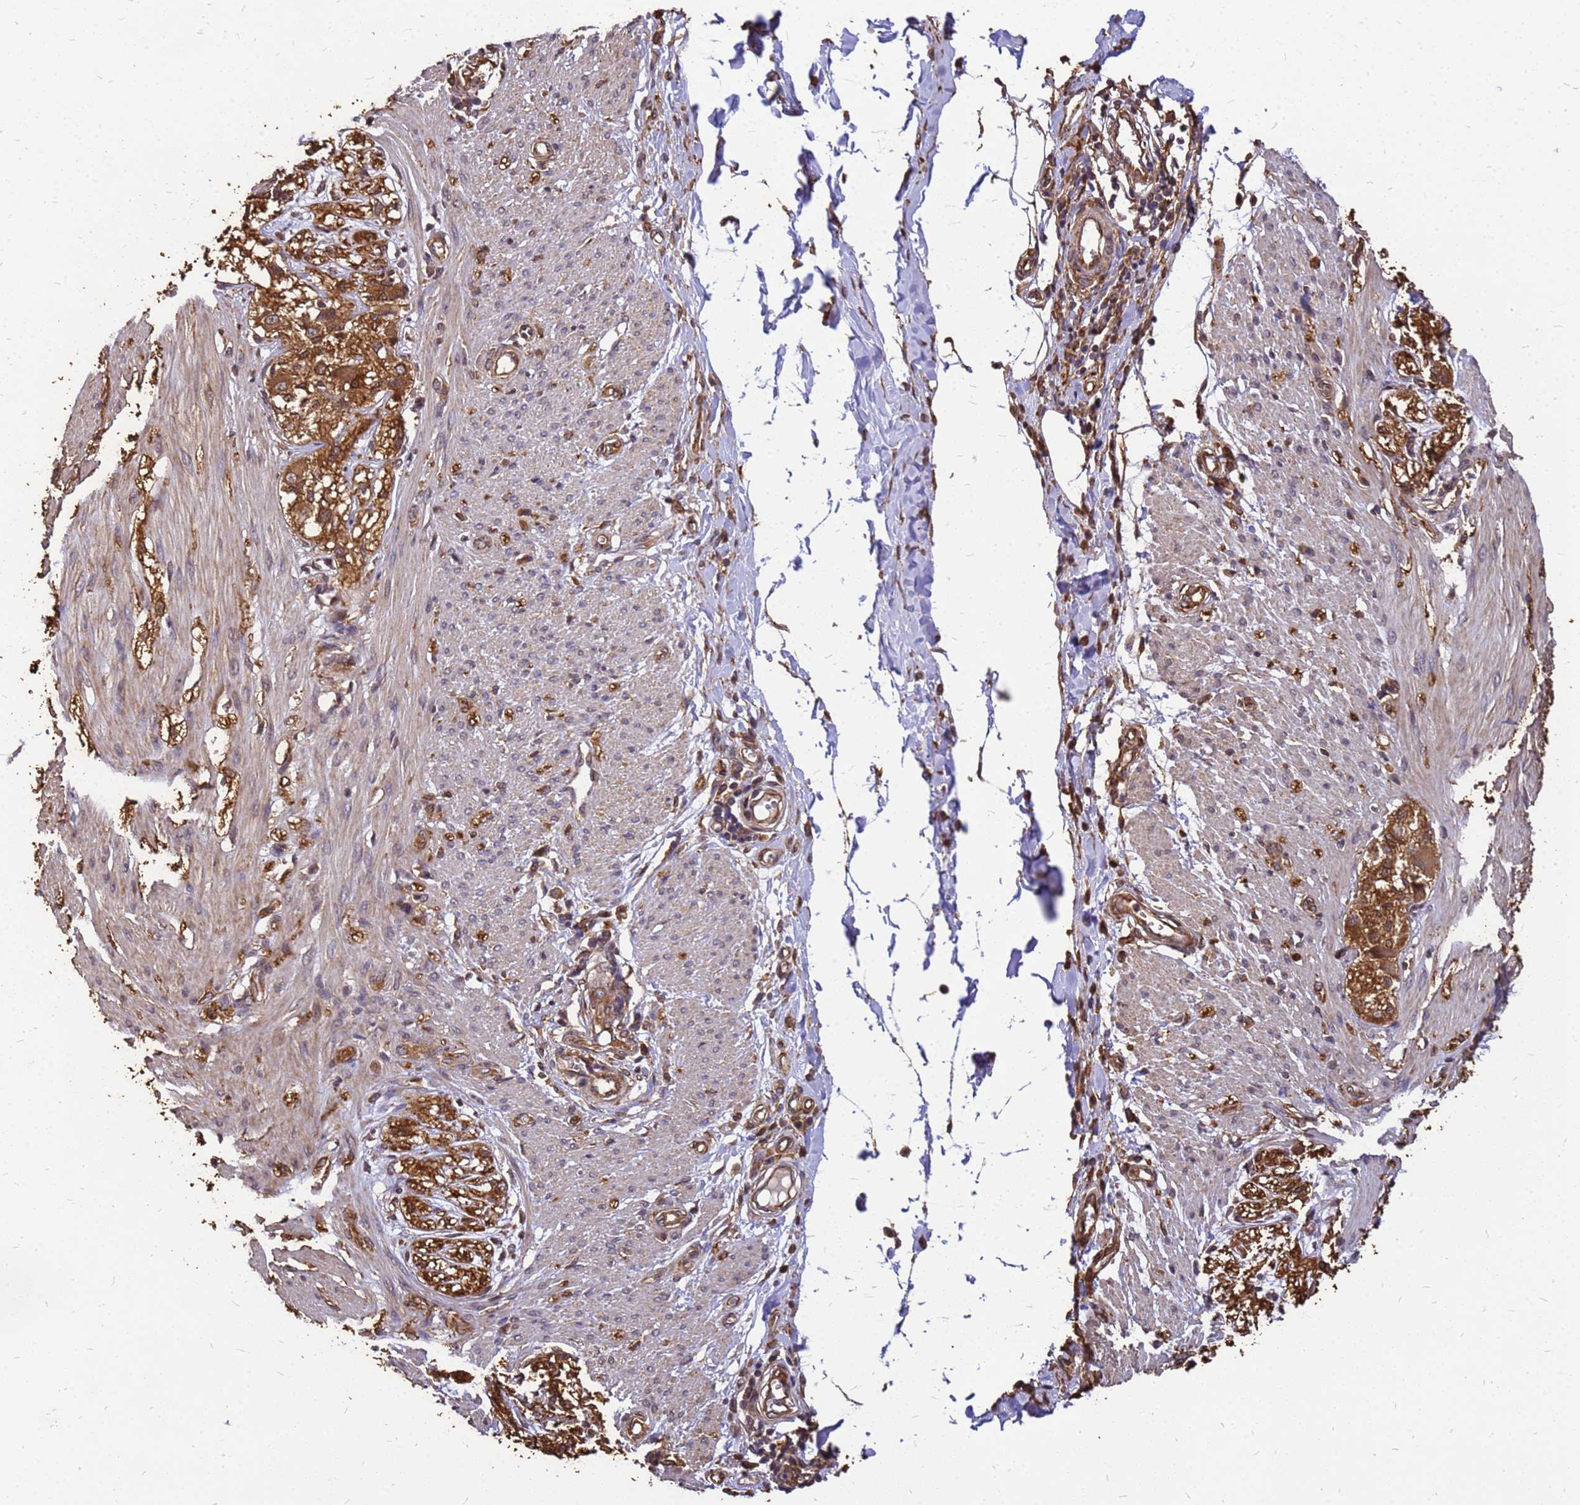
{"staining": {"intensity": "moderate", "quantity": "25%-75%", "location": "cytoplasmic/membranous"}, "tissue": "smooth muscle", "cell_type": "Smooth muscle cells", "image_type": "normal", "snomed": [{"axis": "morphology", "description": "Normal tissue, NOS"}, {"axis": "morphology", "description": "Adenocarcinoma, NOS"}, {"axis": "topography", "description": "Colon"}, {"axis": "topography", "description": "Peripheral nerve tissue"}], "caption": "Immunohistochemistry (IHC) of benign smooth muscle shows medium levels of moderate cytoplasmic/membranous positivity in about 25%-75% of smooth muscle cells.", "gene": "ZNF618", "patient": {"sex": "male", "age": 14}}